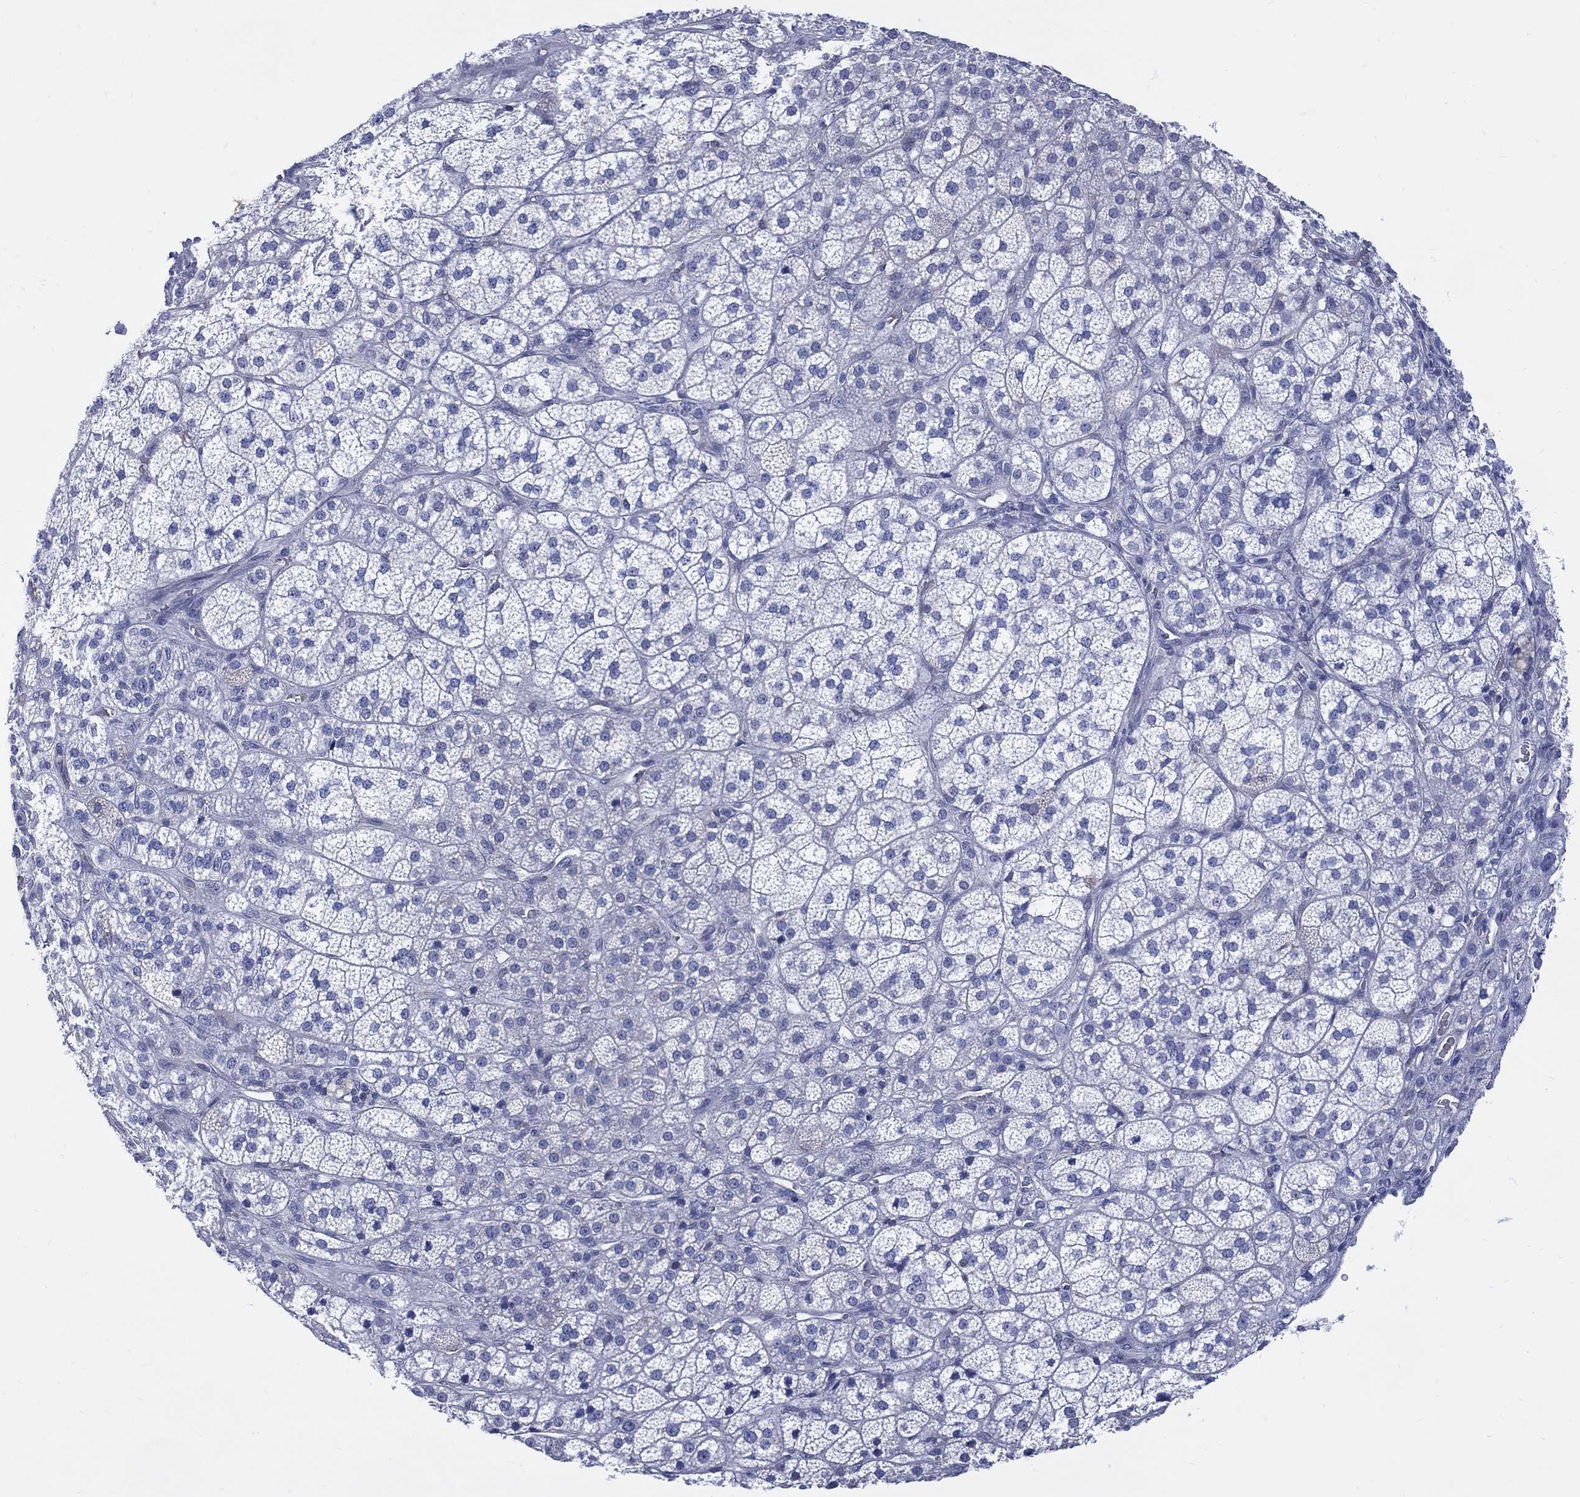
{"staining": {"intensity": "negative", "quantity": "none", "location": "none"}, "tissue": "adrenal gland", "cell_type": "Glandular cells", "image_type": "normal", "snomed": [{"axis": "morphology", "description": "Normal tissue, NOS"}, {"axis": "topography", "description": "Adrenal gland"}], "caption": "Glandular cells are negative for brown protein staining in normal adrenal gland. (DAB (3,3'-diaminobenzidine) immunohistochemistry, high magnification).", "gene": "DDI1", "patient": {"sex": "female", "age": 60}}